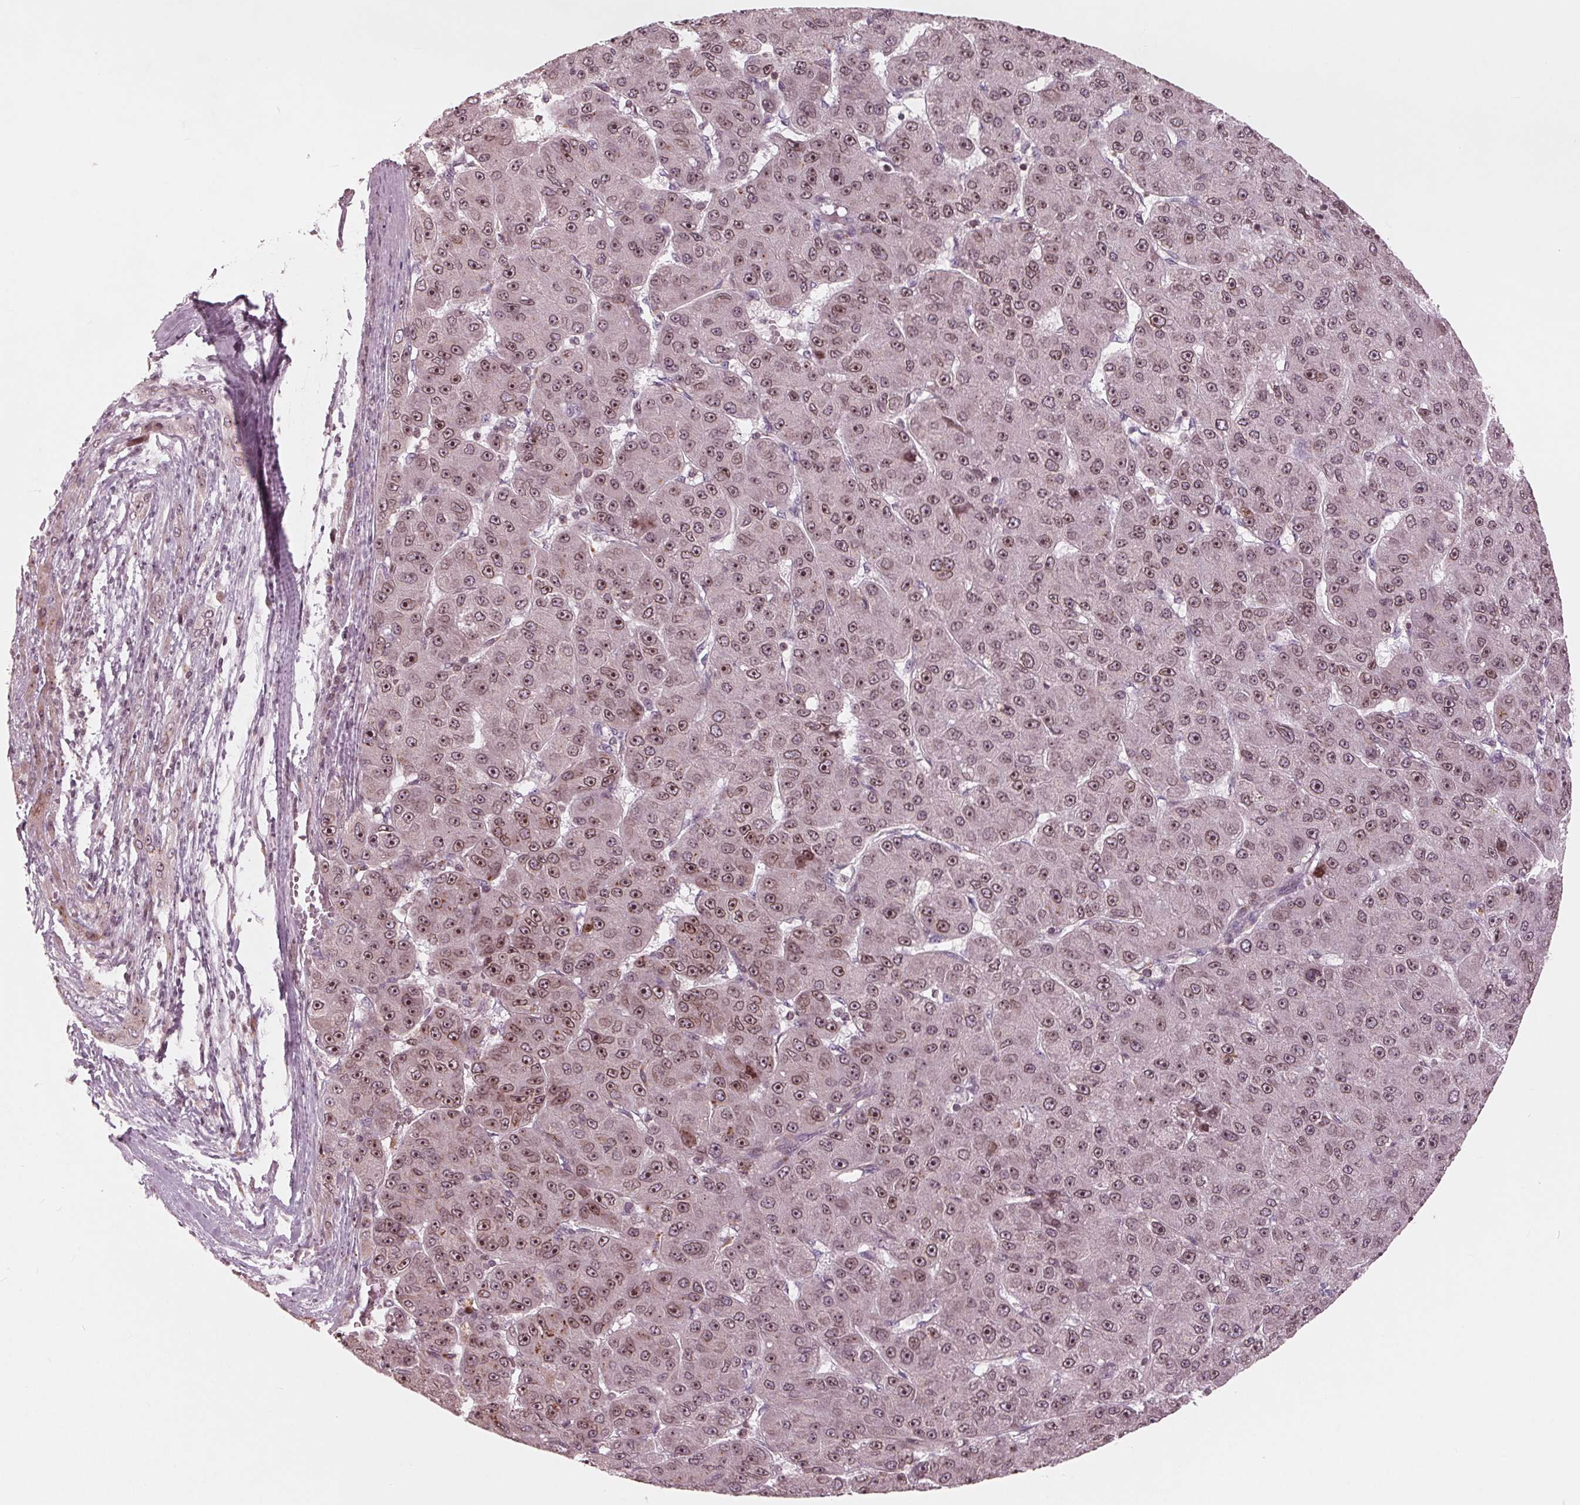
{"staining": {"intensity": "weak", "quantity": ">75%", "location": "cytoplasmic/membranous,nuclear"}, "tissue": "liver cancer", "cell_type": "Tumor cells", "image_type": "cancer", "snomed": [{"axis": "morphology", "description": "Carcinoma, Hepatocellular, NOS"}, {"axis": "topography", "description": "Liver"}], "caption": "Immunohistochemical staining of liver cancer (hepatocellular carcinoma) displays weak cytoplasmic/membranous and nuclear protein staining in about >75% of tumor cells.", "gene": "NUP210", "patient": {"sex": "male", "age": 67}}